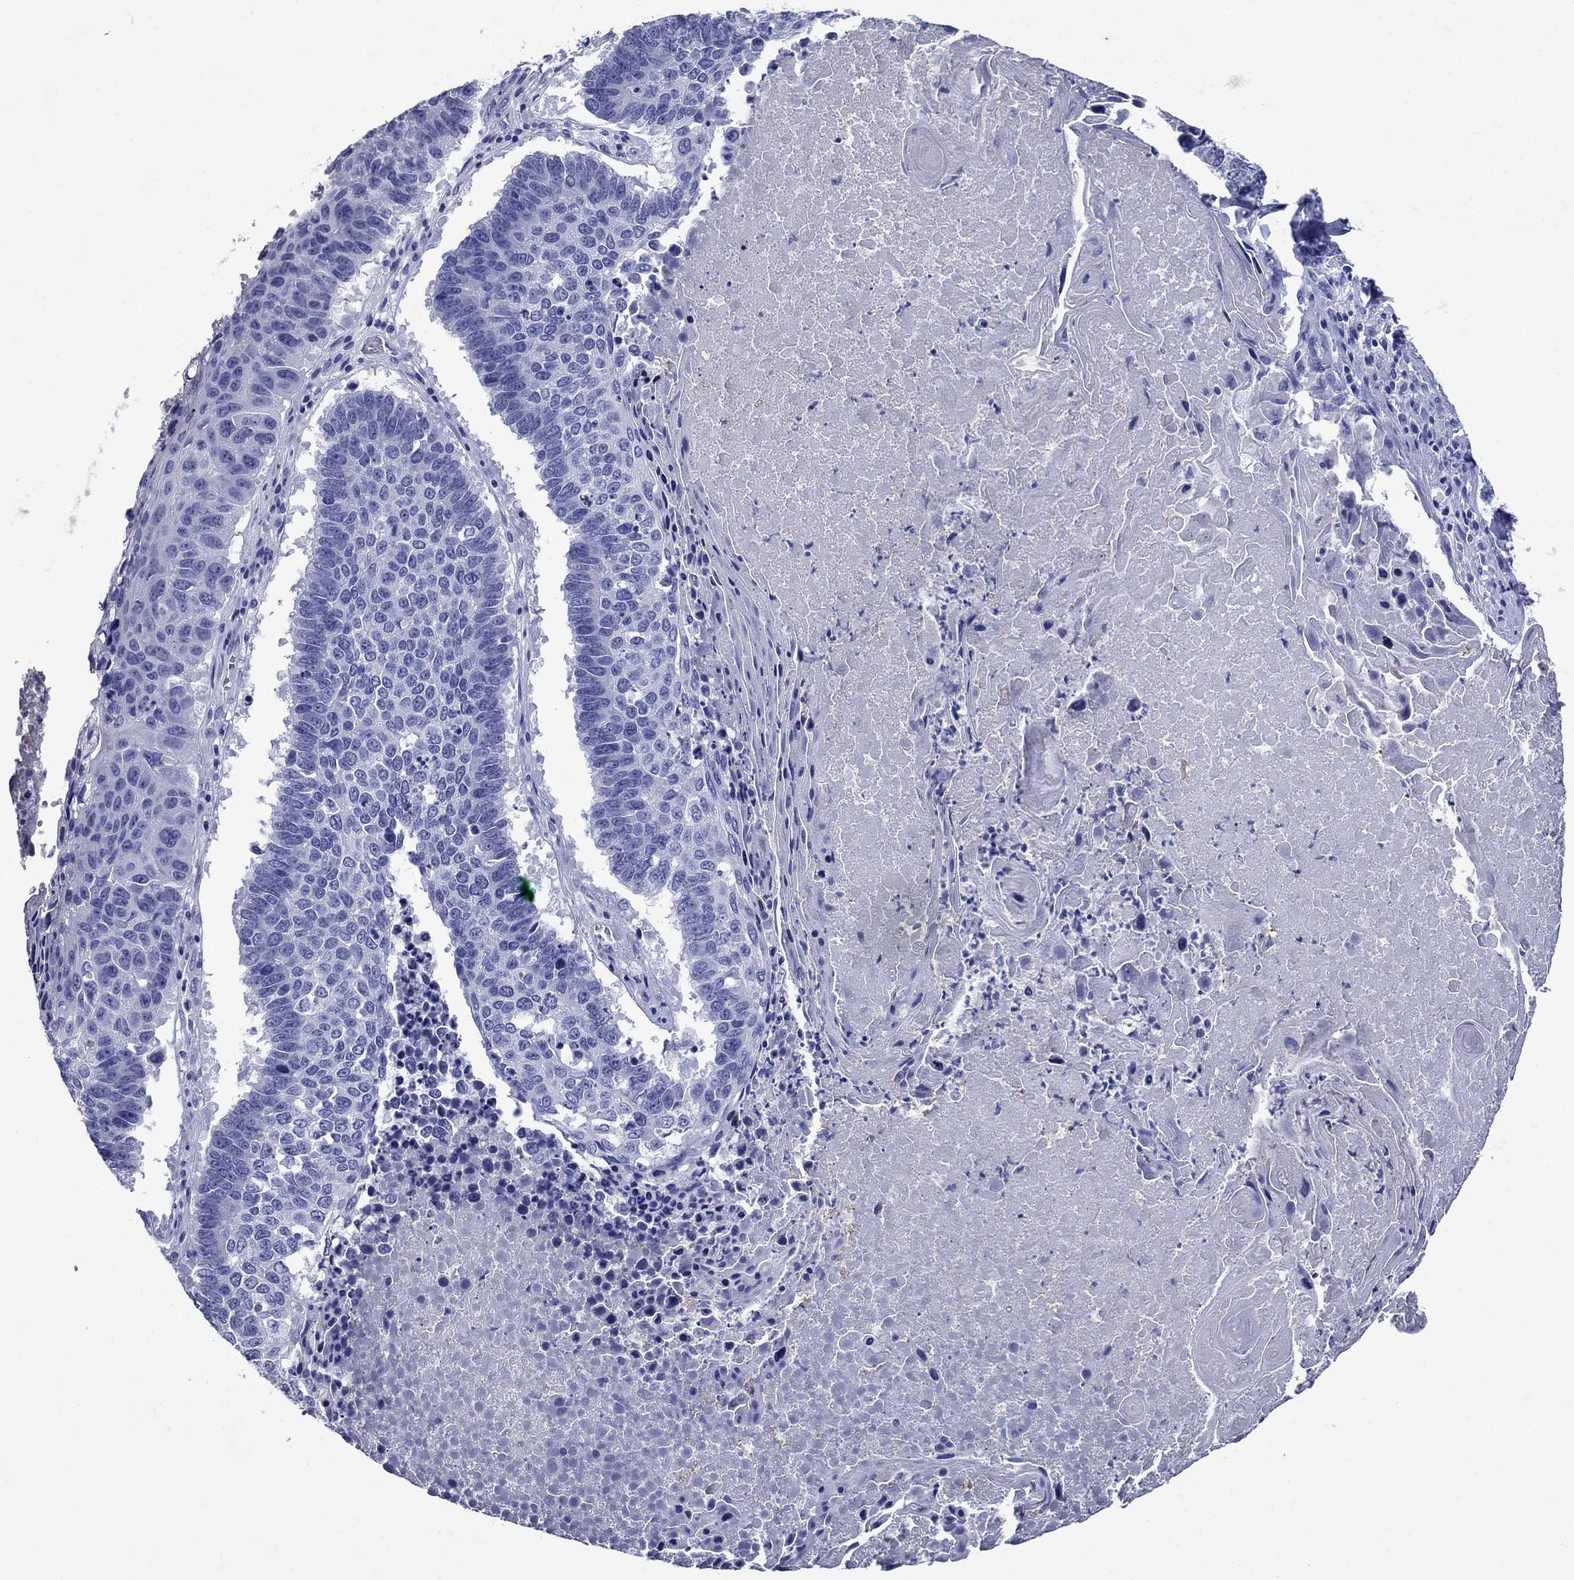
{"staining": {"intensity": "negative", "quantity": "none", "location": "none"}, "tissue": "lung cancer", "cell_type": "Tumor cells", "image_type": "cancer", "snomed": [{"axis": "morphology", "description": "Squamous cell carcinoma, NOS"}, {"axis": "topography", "description": "Lung"}], "caption": "Human lung cancer (squamous cell carcinoma) stained for a protein using immunohistochemistry (IHC) exhibits no staining in tumor cells.", "gene": "CD1A", "patient": {"sex": "male", "age": 73}}